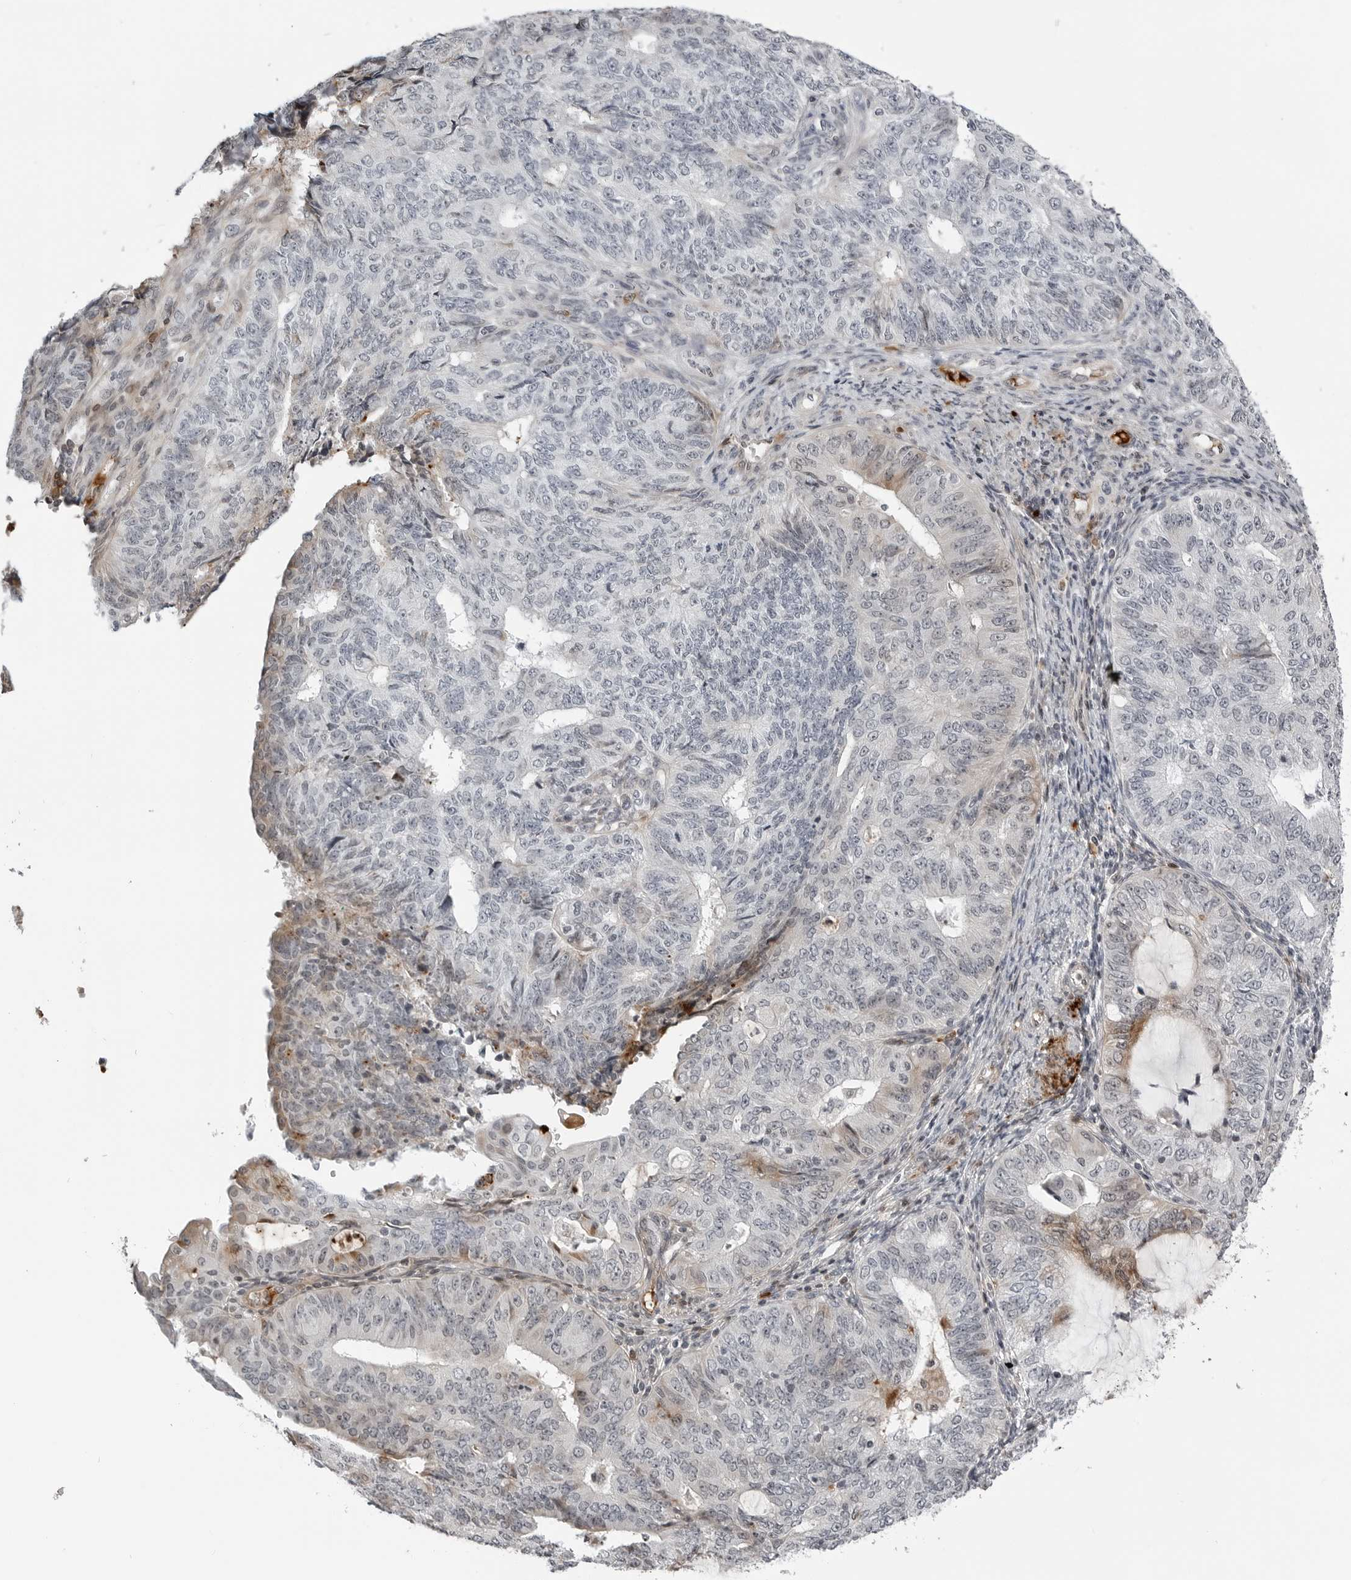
{"staining": {"intensity": "negative", "quantity": "none", "location": "none"}, "tissue": "endometrial cancer", "cell_type": "Tumor cells", "image_type": "cancer", "snomed": [{"axis": "morphology", "description": "Adenocarcinoma, NOS"}, {"axis": "topography", "description": "Endometrium"}], "caption": "Immunohistochemistry (IHC) micrograph of adenocarcinoma (endometrial) stained for a protein (brown), which demonstrates no expression in tumor cells.", "gene": "CXCR5", "patient": {"sex": "female", "age": 32}}